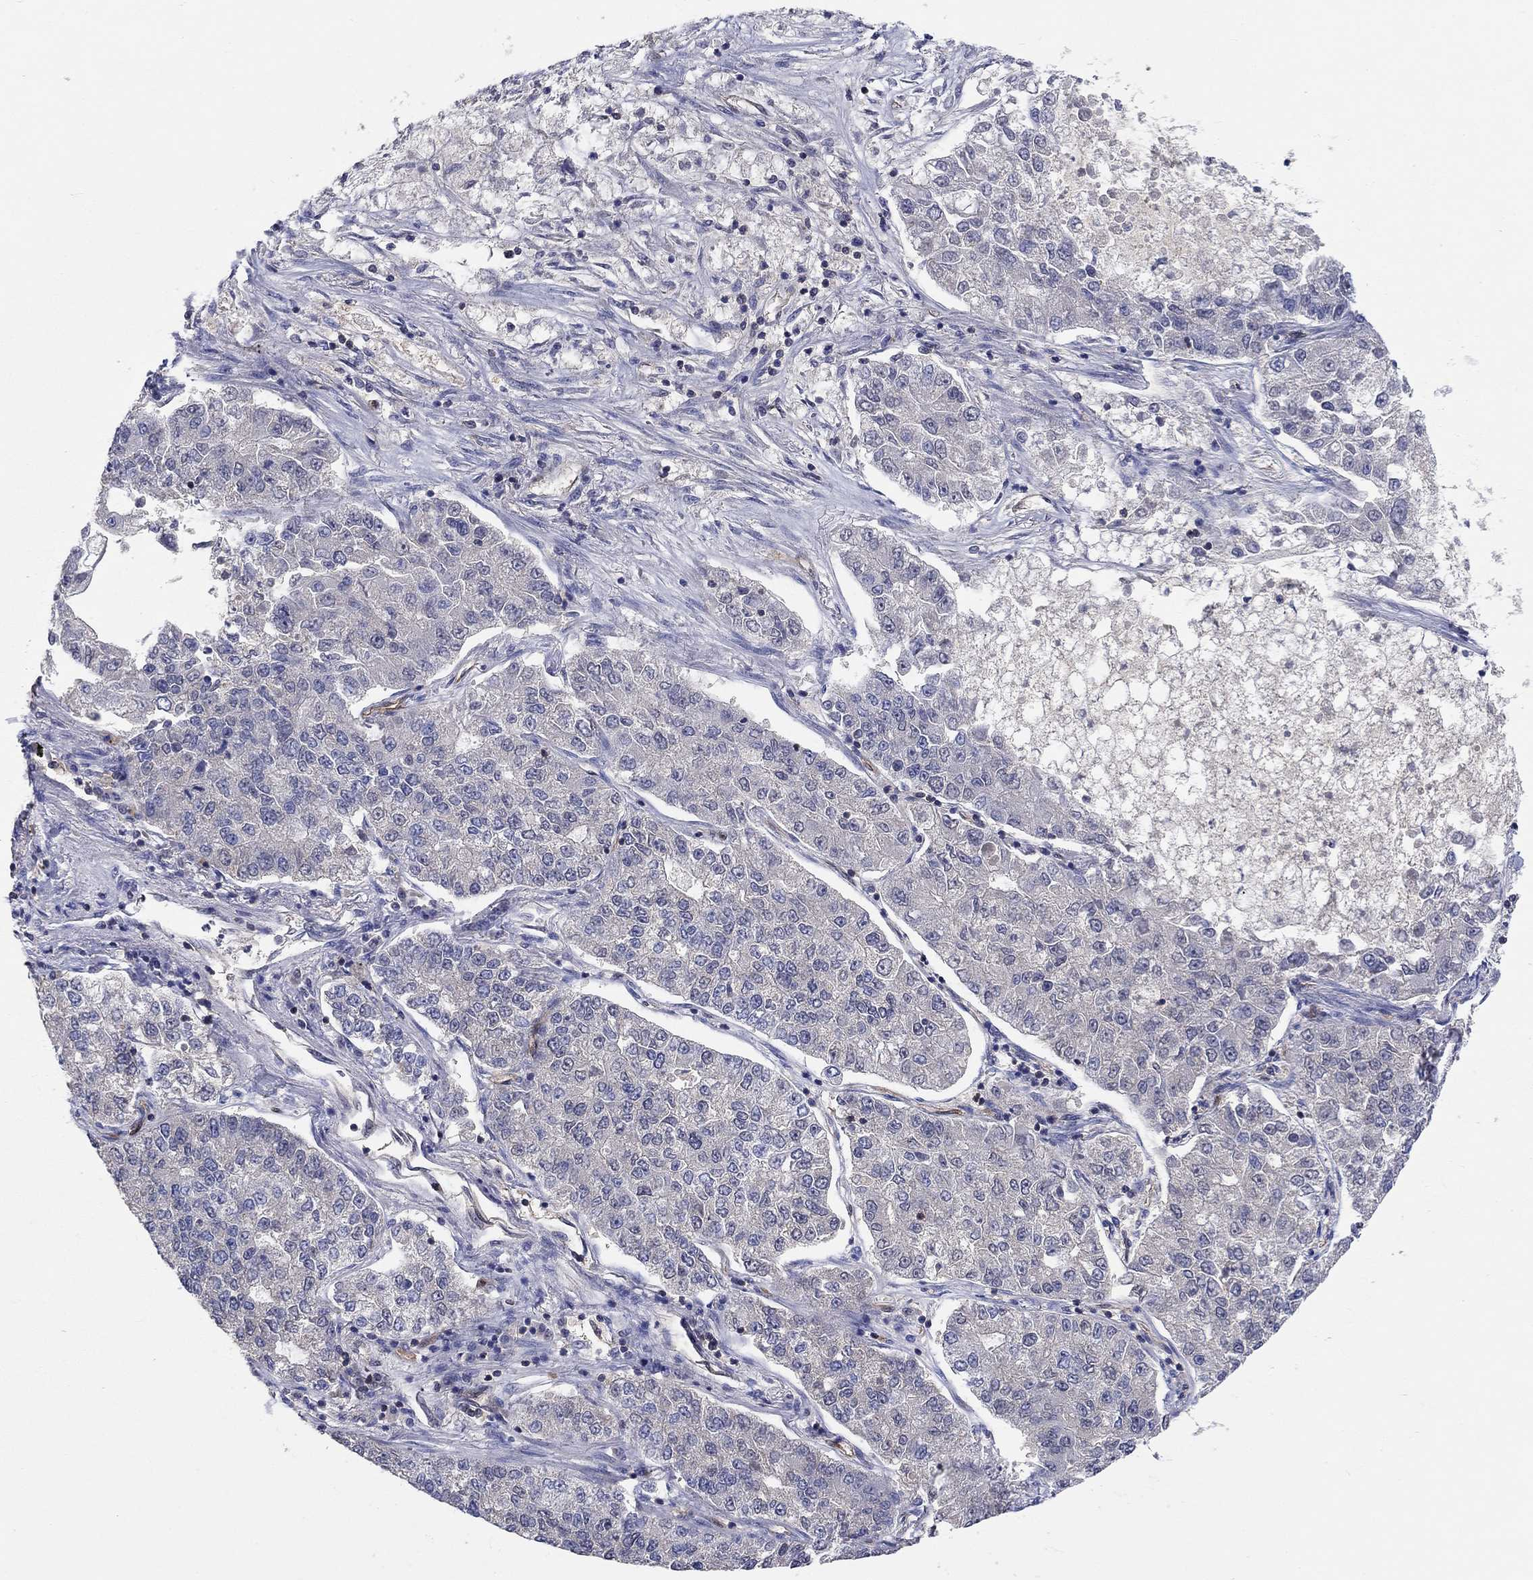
{"staining": {"intensity": "negative", "quantity": "none", "location": "none"}, "tissue": "lung cancer", "cell_type": "Tumor cells", "image_type": "cancer", "snomed": [{"axis": "morphology", "description": "Adenocarcinoma, NOS"}, {"axis": "topography", "description": "Lung"}], "caption": "Lung adenocarcinoma stained for a protein using IHC shows no positivity tumor cells.", "gene": "AGFG2", "patient": {"sex": "male", "age": 49}}